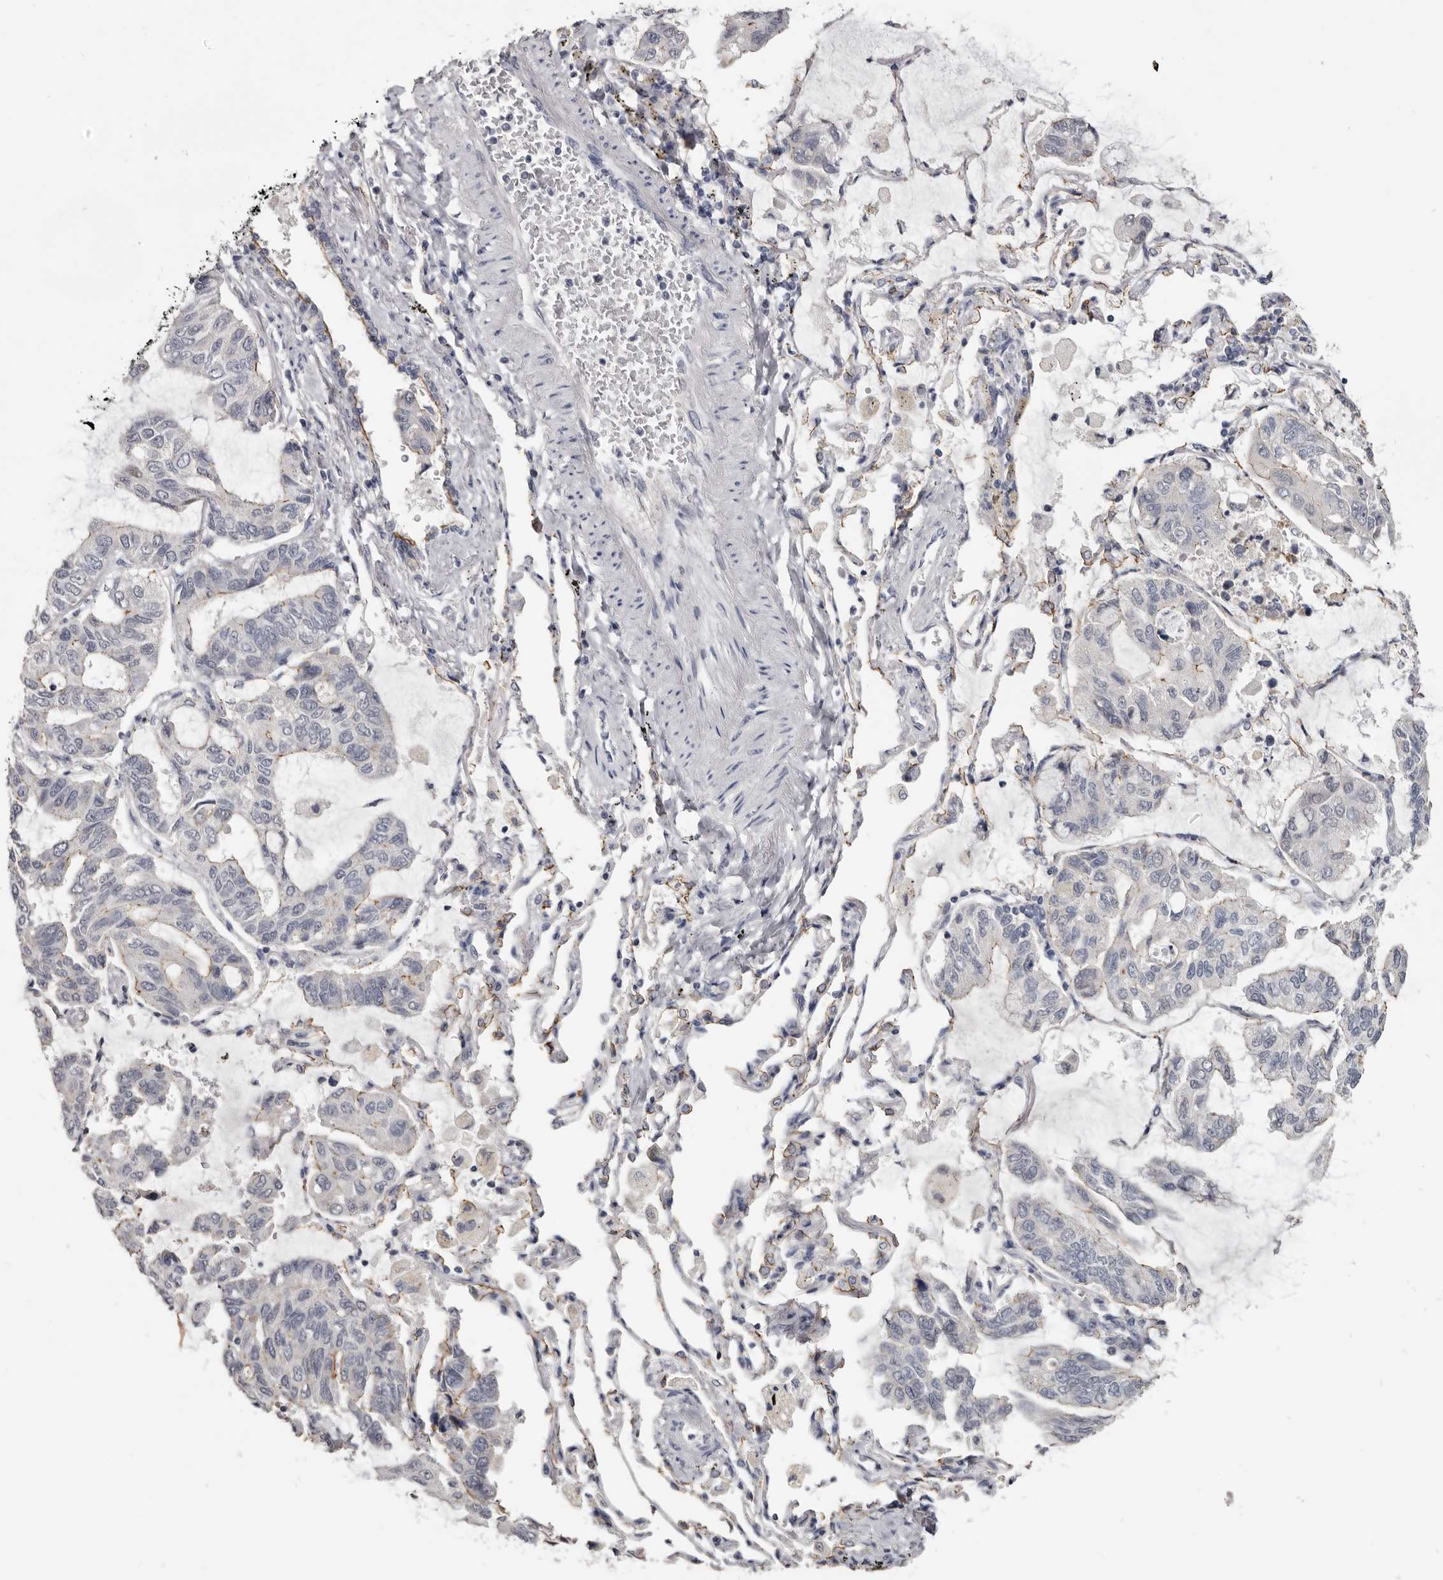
{"staining": {"intensity": "moderate", "quantity": "<25%", "location": "cytoplasmic/membranous"}, "tissue": "lung cancer", "cell_type": "Tumor cells", "image_type": "cancer", "snomed": [{"axis": "morphology", "description": "Adenocarcinoma, NOS"}, {"axis": "topography", "description": "Lung"}], "caption": "There is low levels of moderate cytoplasmic/membranous expression in tumor cells of lung adenocarcinoma, as demonstrated by immunohistochemical staining (brown color).", "gene": "CGN", "patient": {"sex": "male", "age": 64}}